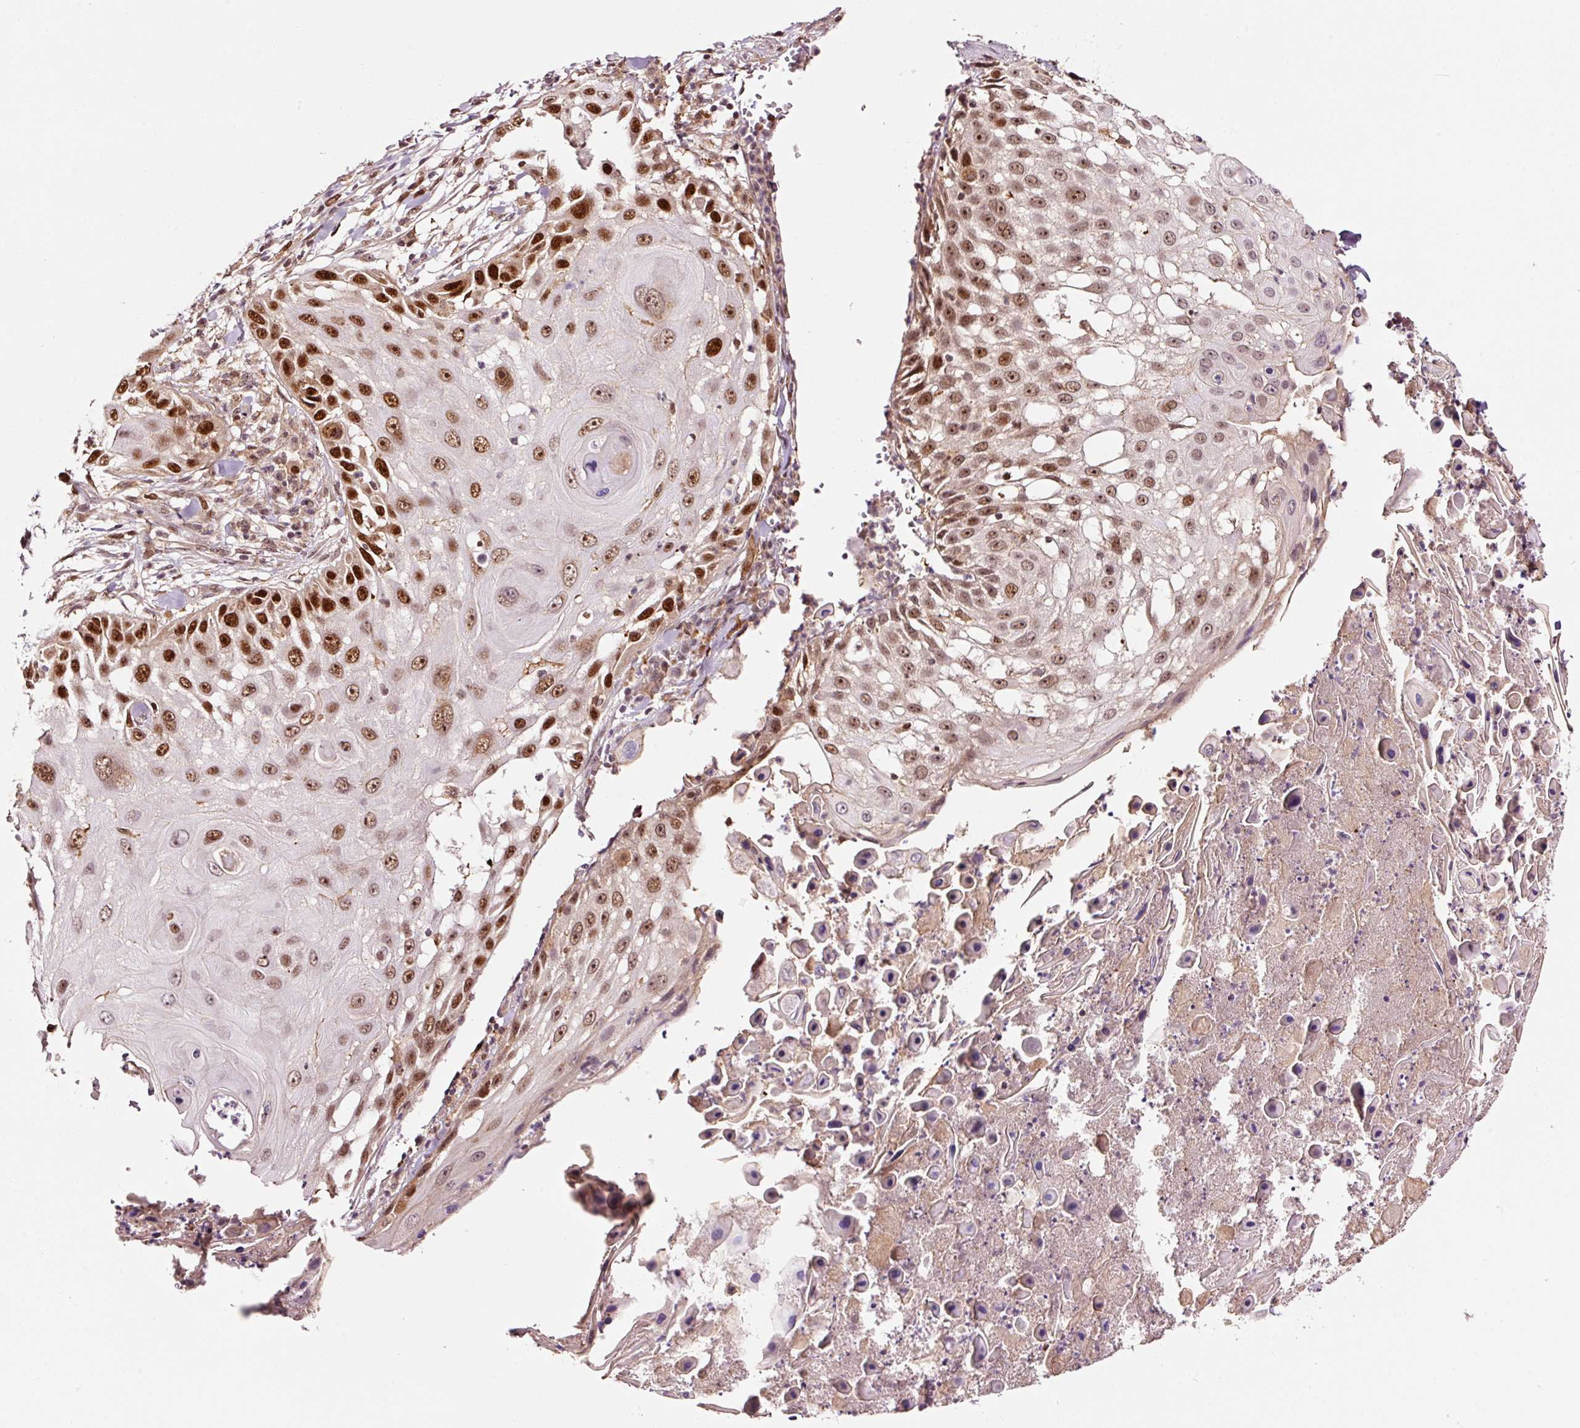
{"staining": {"intensity": "moderate", "quantity": ">75%", "location": "nuclear"}, "tissue": "skin cancer", "cell_type": "Tumor cells", "image_type": "cancer", "snomed": [{"axis": "morphology", "description": "Squamous cell carcinoma, NOS"}, {"axis": "topography", "description": "Skin"}], "caption": "DAB (3,3'-diaminobenzidine) immunohistochemical staining of skin squamous cell carcinoma demonstrates moderate nuclear protein staining in approximately >75% of tumor cells.", "gene": "RFC4", "patient": {"sex": "female", "age": 44}}